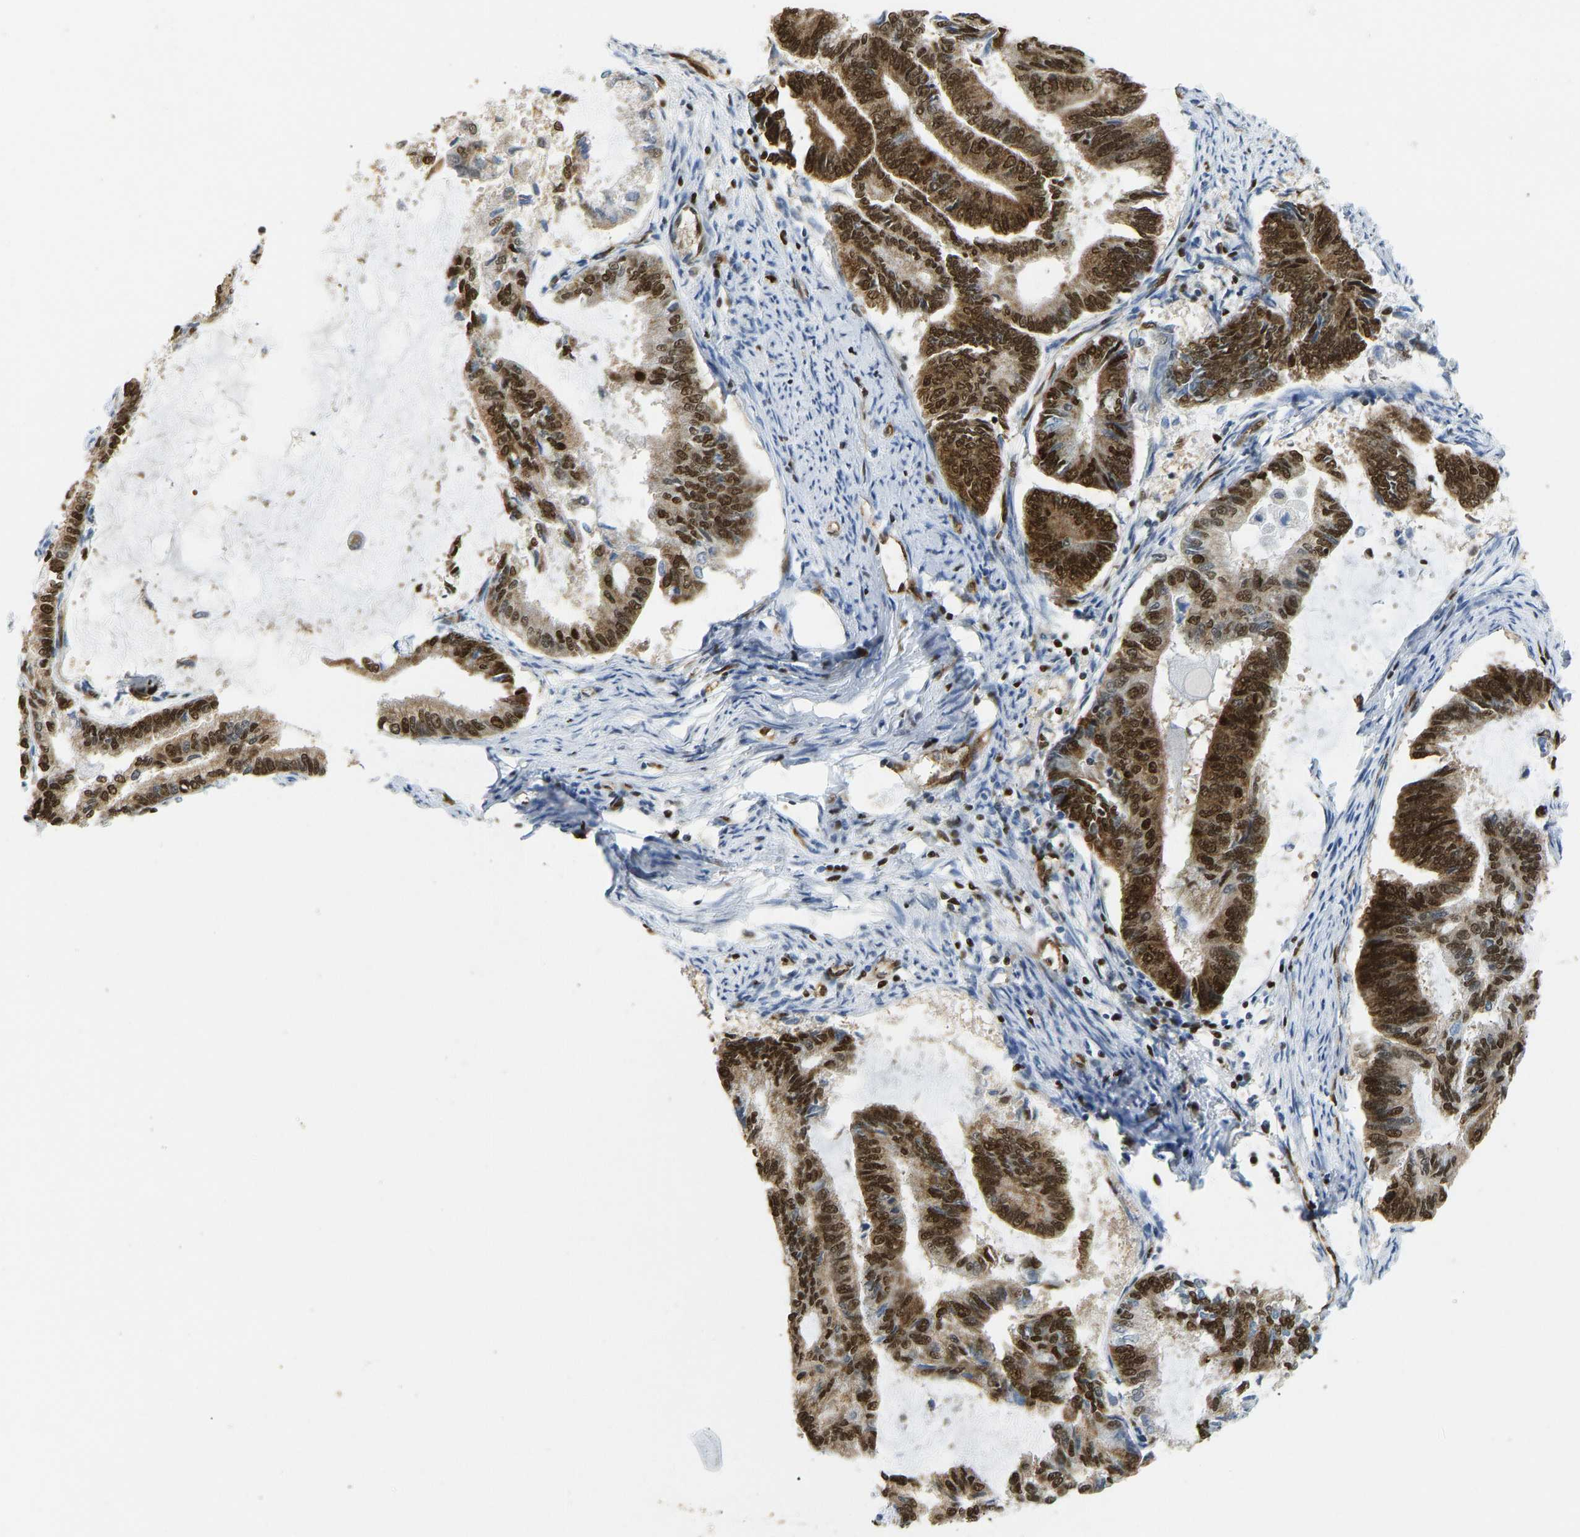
{"staining": {"intensity": "strong", "quantity": ">75%", "location": "cytoplasmic/membranous,nuclear"}, "tissue": "endometrial cancer", "cell_type": "Tumor cells", "image_type": "cancer", "snomed": [{"axis": "morphology", "description": "Adenocarcinoma, NOS"}, {"axis": "topography", "description": "Endometrium"}], "caption": "A high amount of strong cytoplasmic/membranous and nuclear staining is appreciated in about >75% of tumor cells in endometrial cancer tissue.", "gene": "ZSCAN20", "patient": {"sex": "female", "age": 86}}